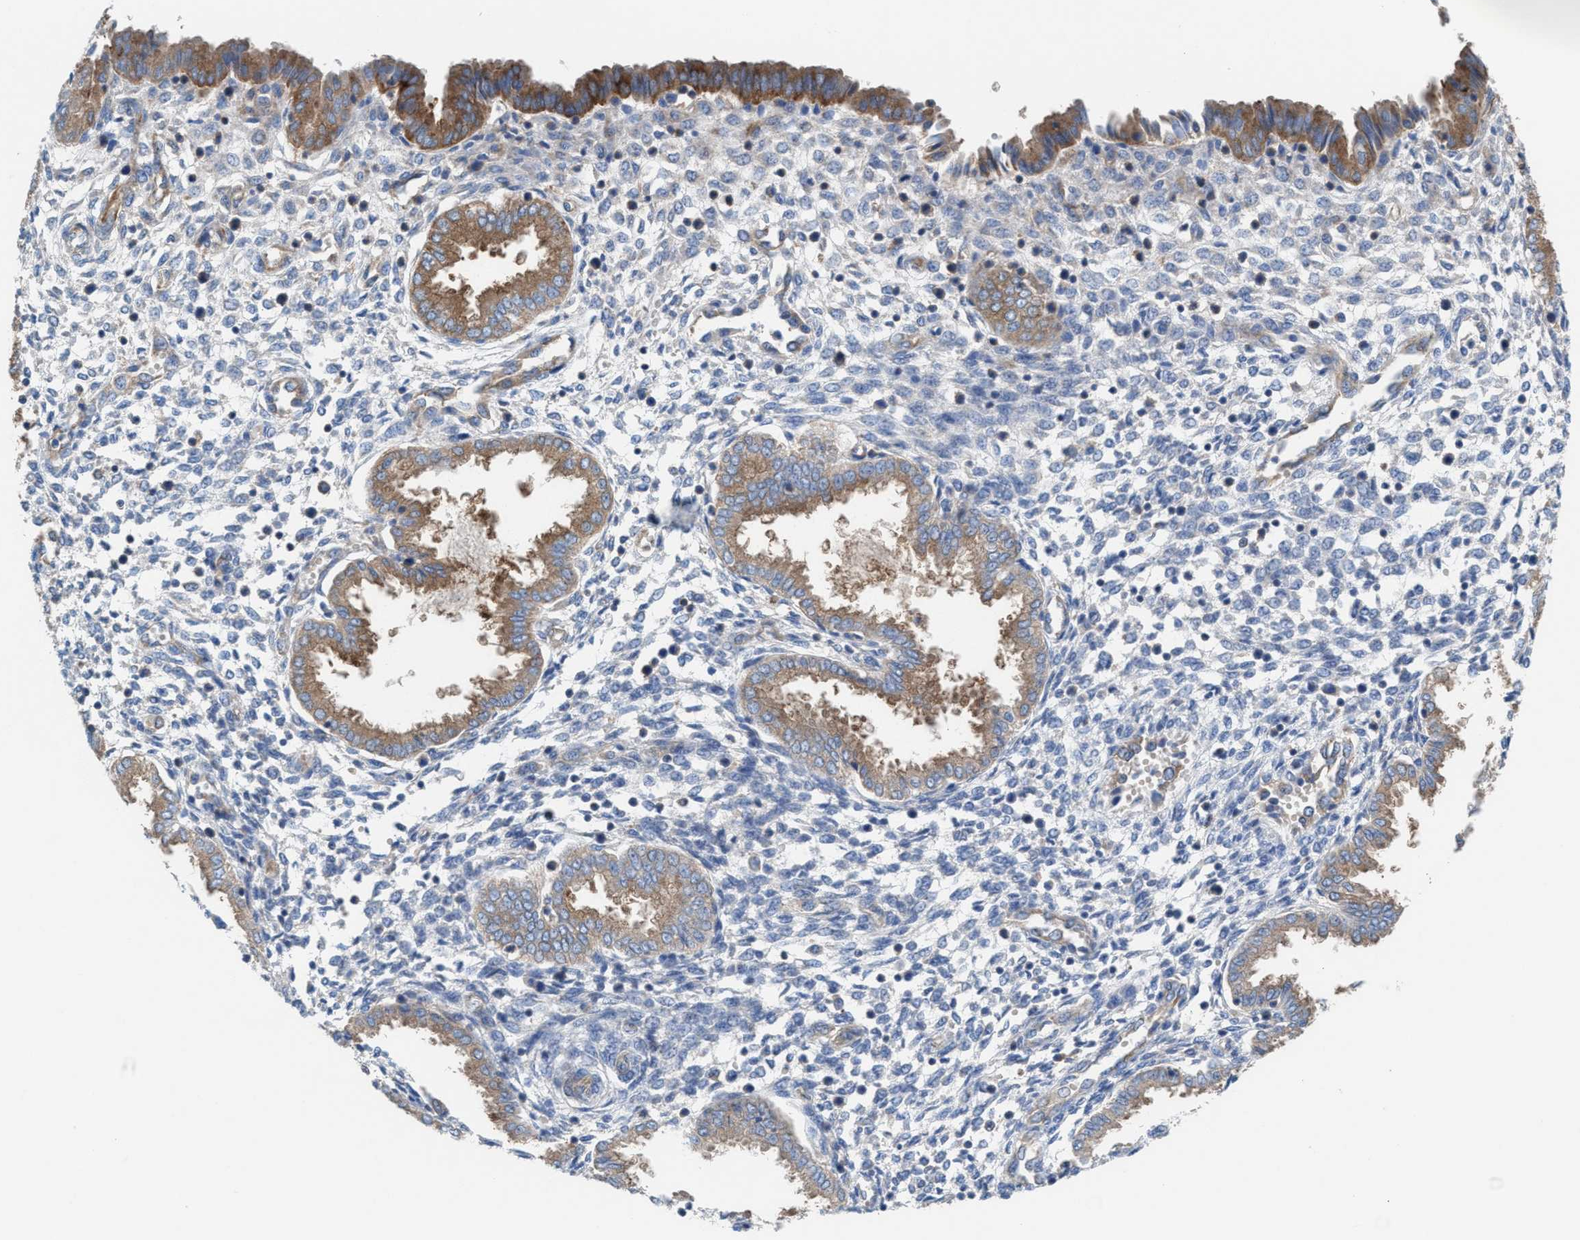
{"staining": {"intensity": "negative", "quantity": "none", "location": "none"}, "tissue": "endometrium", "cell_type": "Cells in endometrial stroma", "image_type": "normal", "snomed": [{"axis": "morphology", "description": "Normal tissue, NOS"}, {"axis": "topography", "description": "Endometrium"}], "caption": "DAB (3,3'-diaminobenzidine) immunohistochemical staining of benign endometrium shows no significant expression in cells in endometrial stroma.", "gene": "NYAP1", "patient": {"sex": "female", "age": 33}}